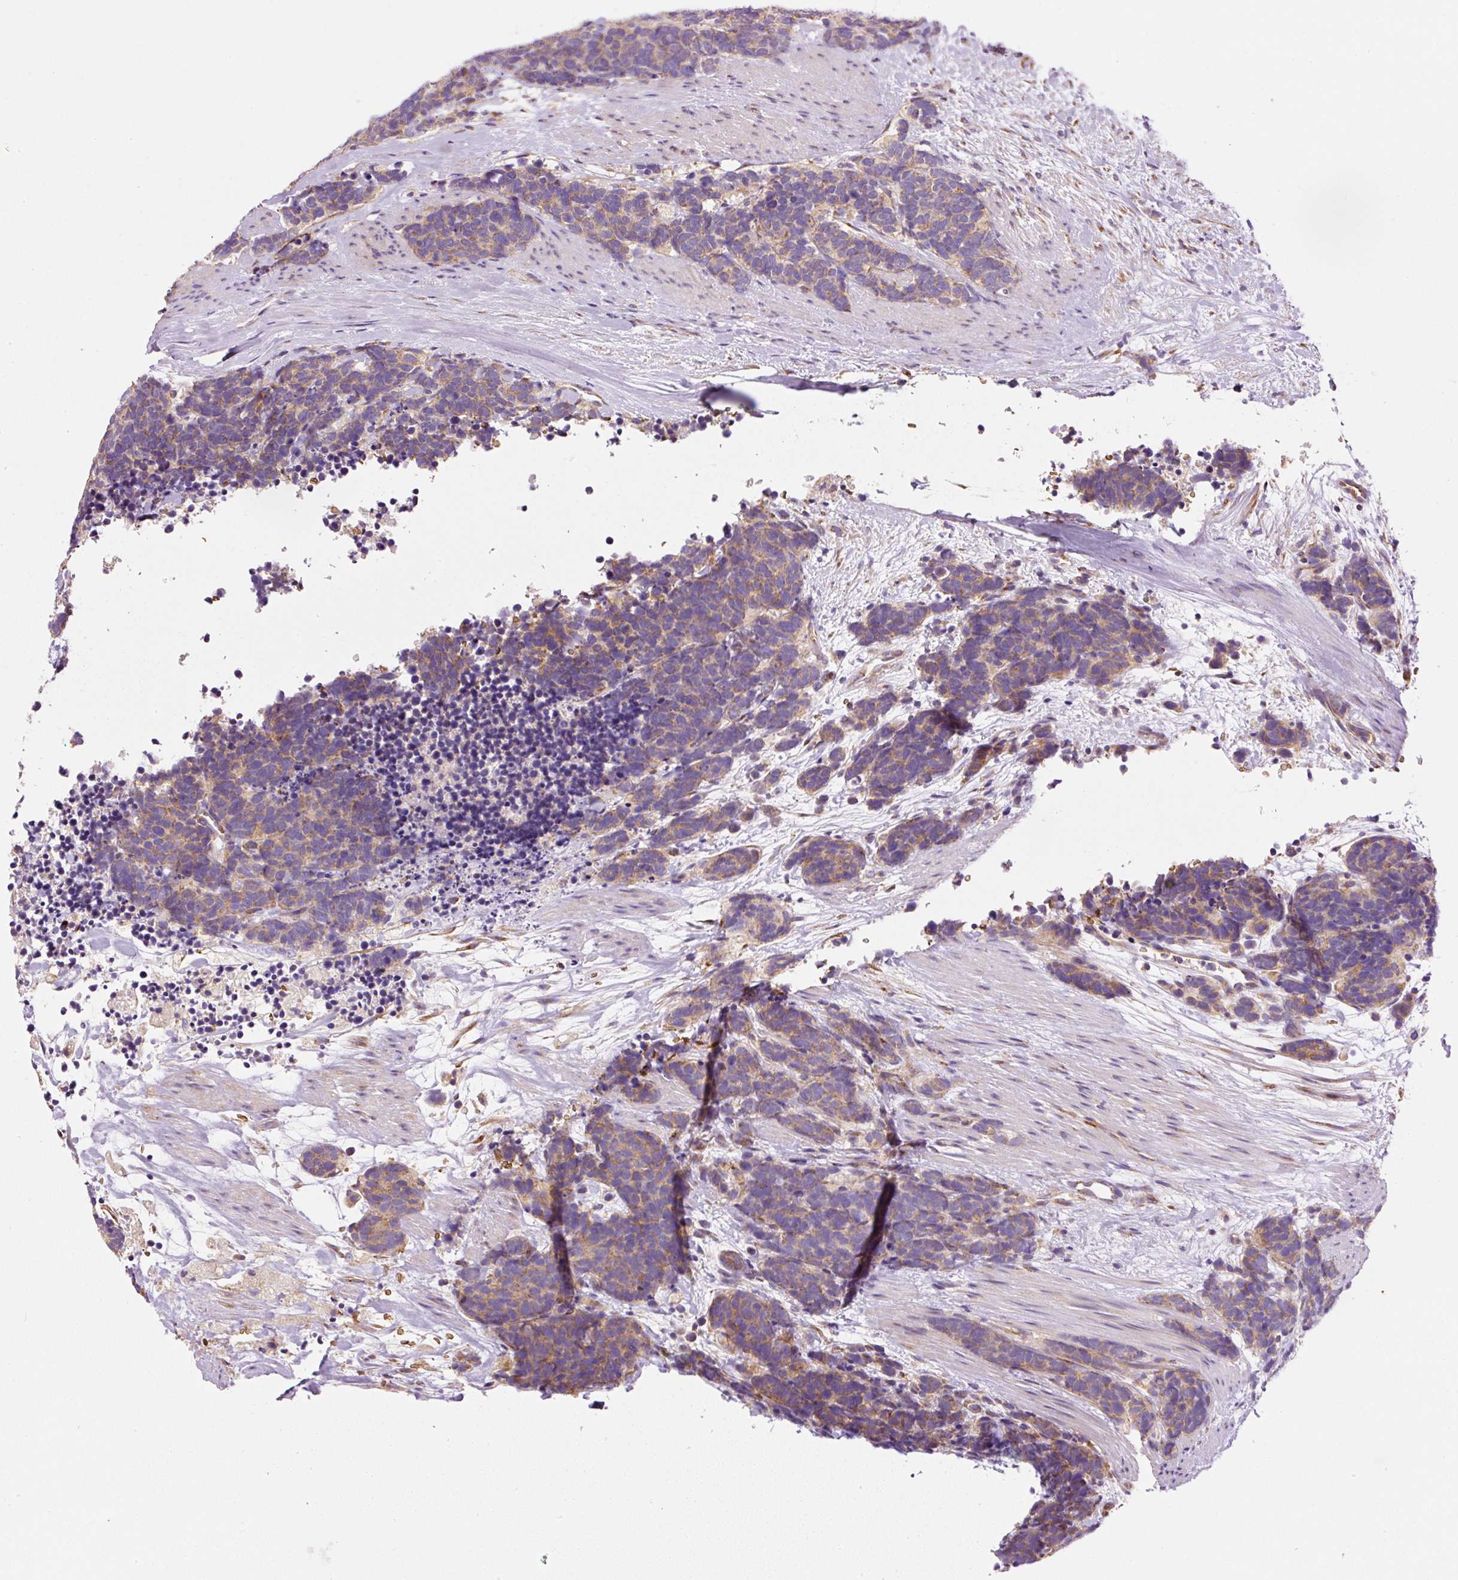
{"staining": {"intensity": "moderate", "quantity": ">75%", "location": "cytoplasmic/membranous"}, "tissue": "carcinoid", "cell_type": "Tumor cells", "image_type": "cancer", "snomed": [{"axis": "morphology", "description": "Carcinoma, NOS"}, {"axis": "morphology", "description": "Carcinoid, malignant, NOS"}, {"axis": "topography", "description": "Prostate"}], "caption": "Carcinoid stained with a brown dye displays moderate cytoplasmic/membranous positive expression in about >75% of tumor cells.", "gene": "PRRC2A", "patient": {"sex": "male", "age": 57}}